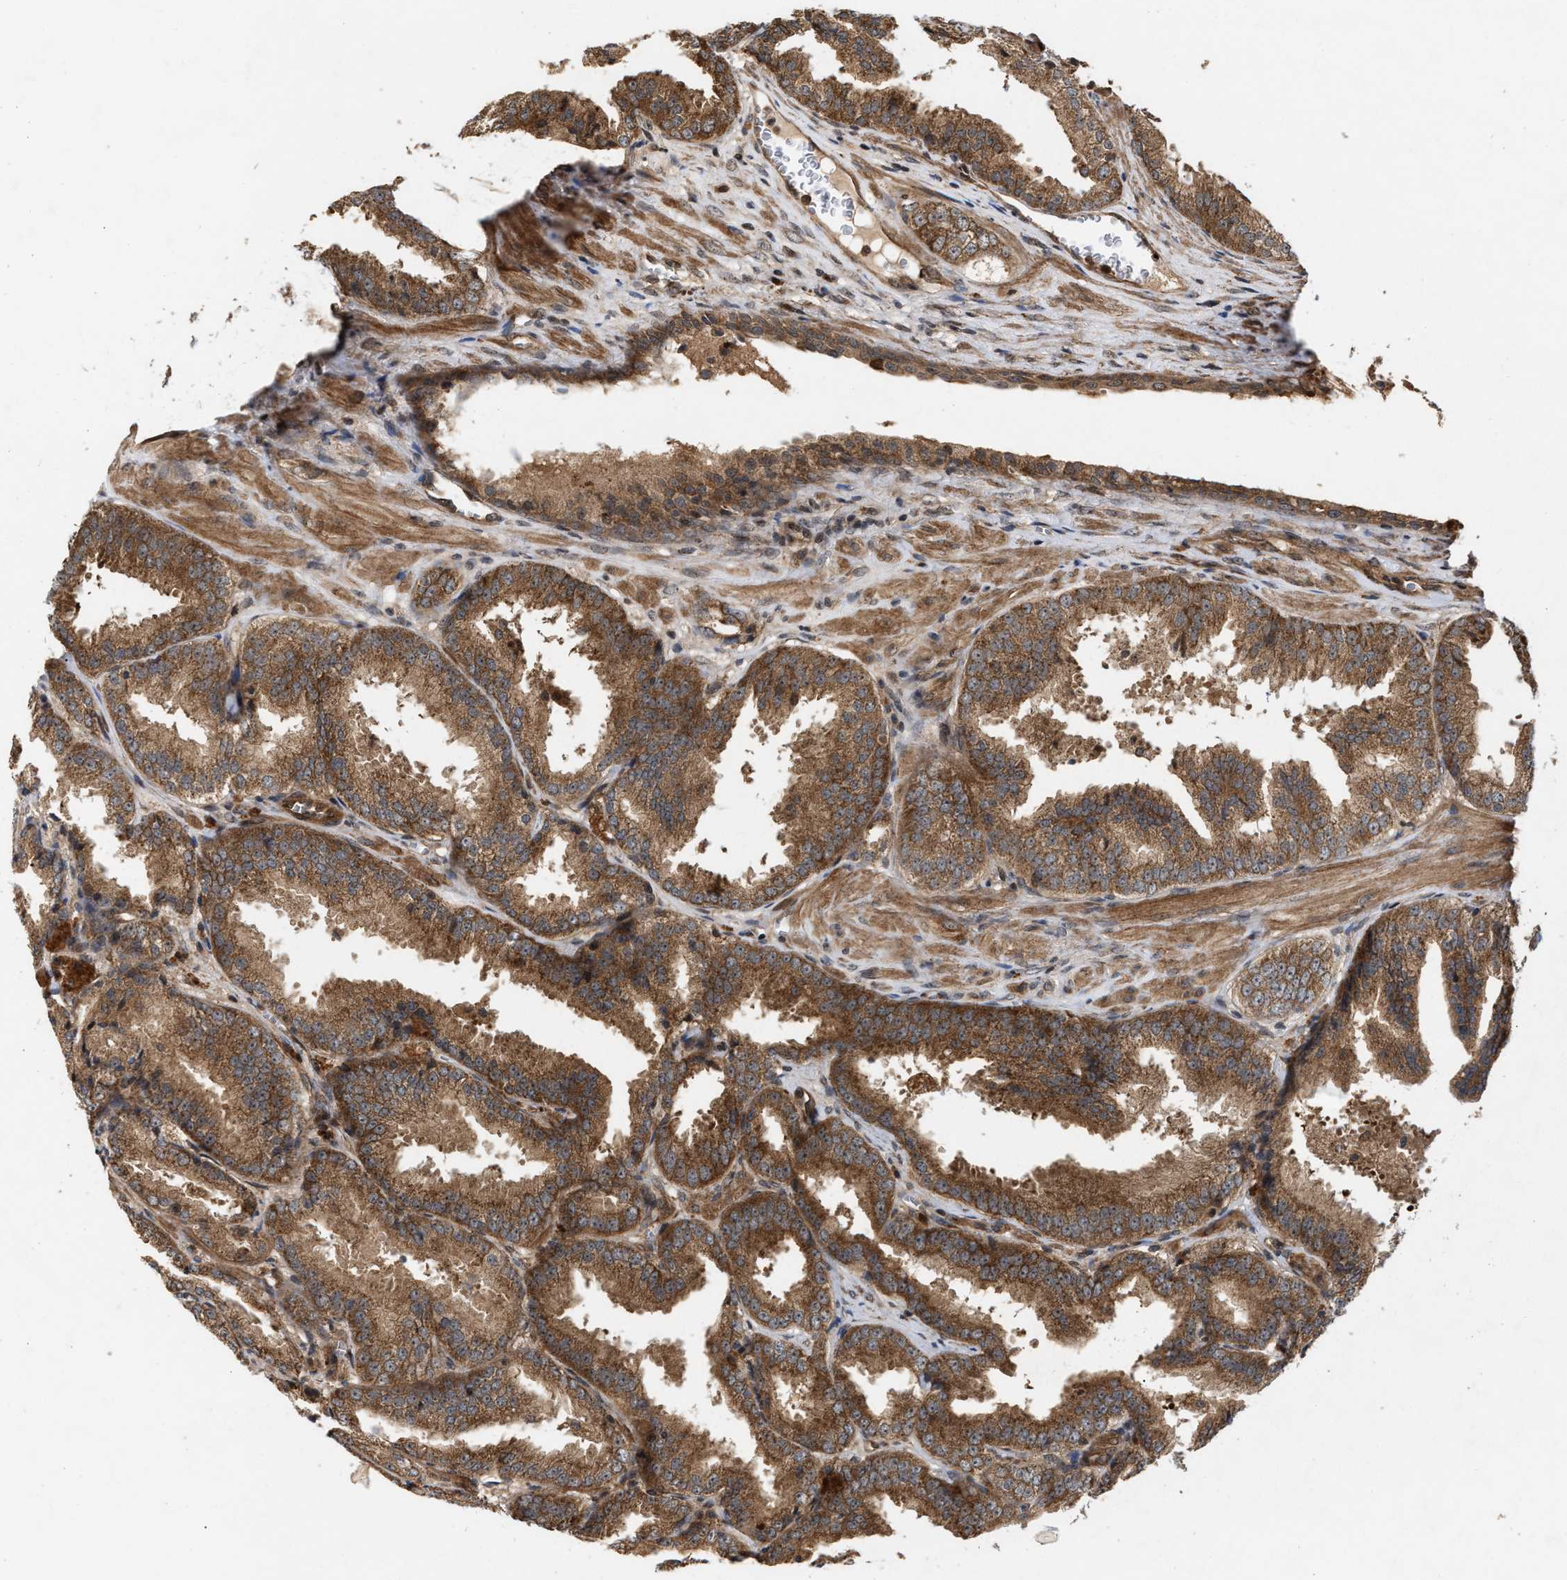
{"staining": {"intensity": "moderate", "quantity": ">75%", "location": "cytoplasmic/membranous"}, "tissue": "prostate cancer", "cell_type": "Tumor cells", "image_type": "cancer", "snomed": [{"axis": "morphology", "description": "Adenocarcinoma, High grade"}, {"axis": "topography", "description": "Prostate"}], "caption": "Prostate cancer tissue displays moderate cytoplasmic/membranous staining in approximately >75% of tumor cells, visualized by immunohistochemistry. (brown staining indicates protein expression, while blue staining denotes nuclei).", "gene": "CFLAR", "patient": {"sex": "male", "age": 61}}